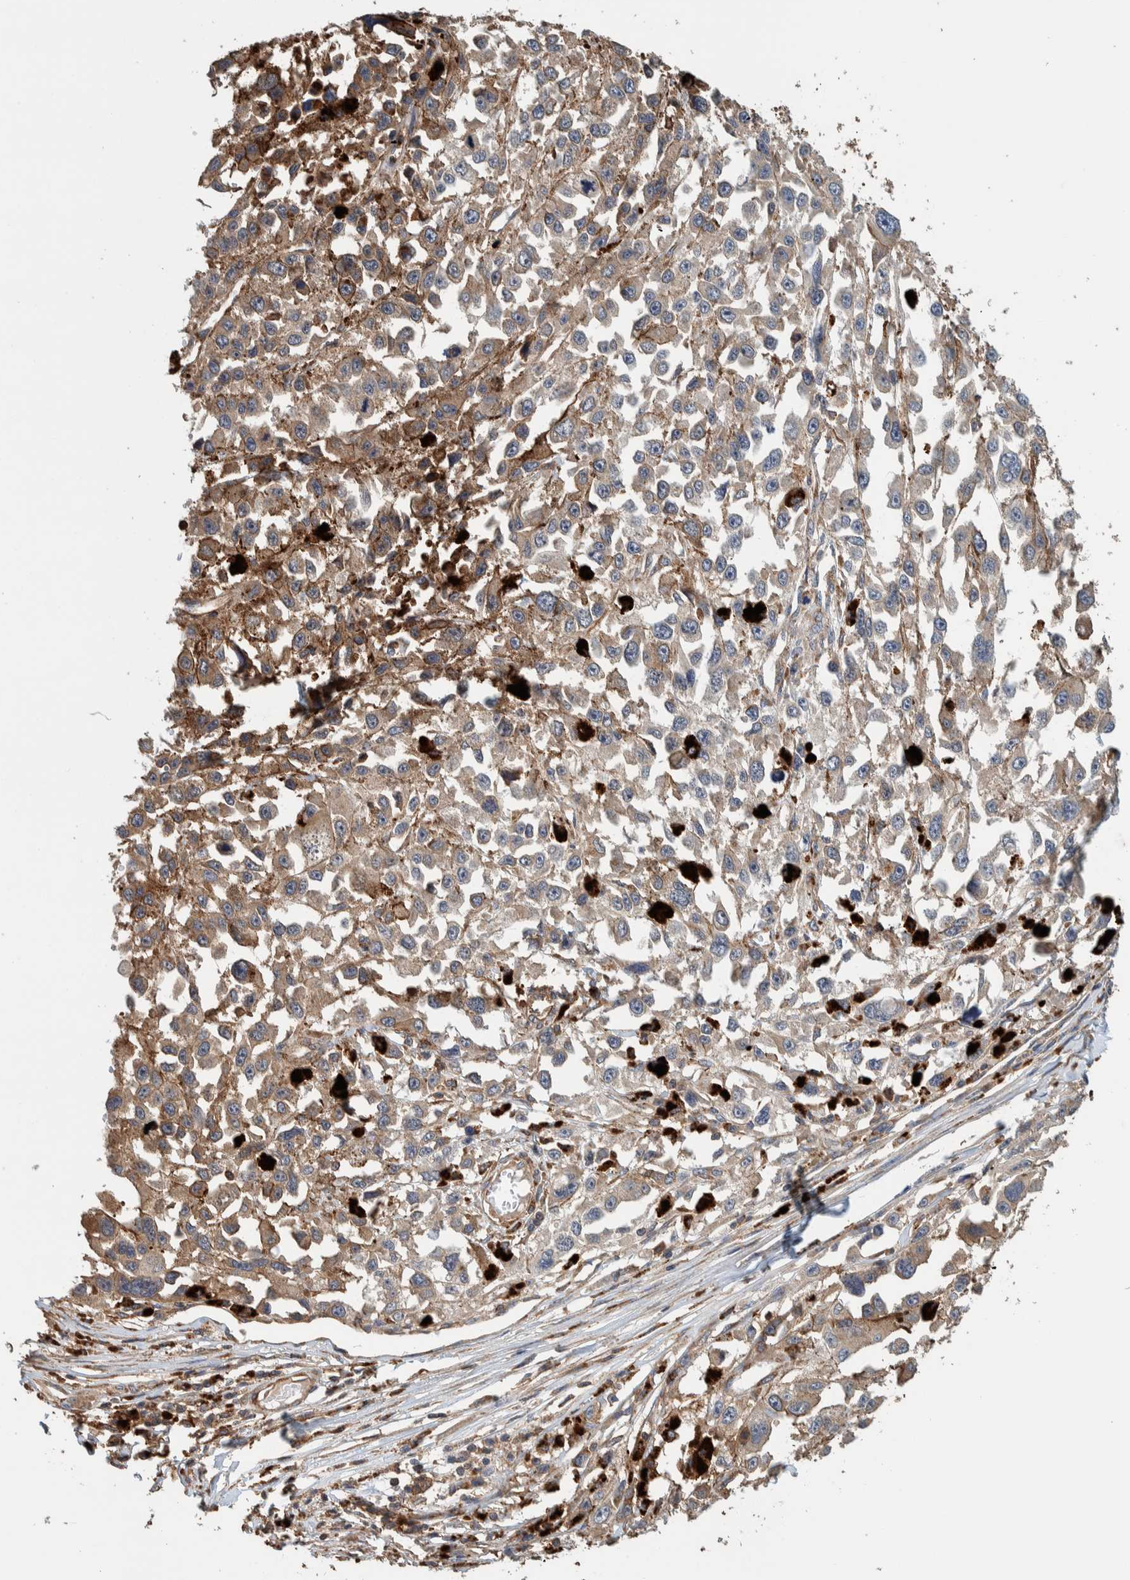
{"staining": {"intensity": "weak", "quantity": ">75%", "location": "cytoplasmic/membranous"}, "tissue": "melanoma", "cell_type": "Tumor cells", "image_type": "cancer", "snomed": [{"axis": "morphology", "description": "Malignant melanoma, Metastatic site"}, {"axis": "topography", "description": "Lymph node"}], "caption": "Immunohistochemical staining of malignant melanoma (metastatic site) shows weak cytoplasmic/membranous protein positivity in approximately >75% of tumor cells.", "gene": "PLA2G3", "patient": {"sex": "male", "age": 59}}